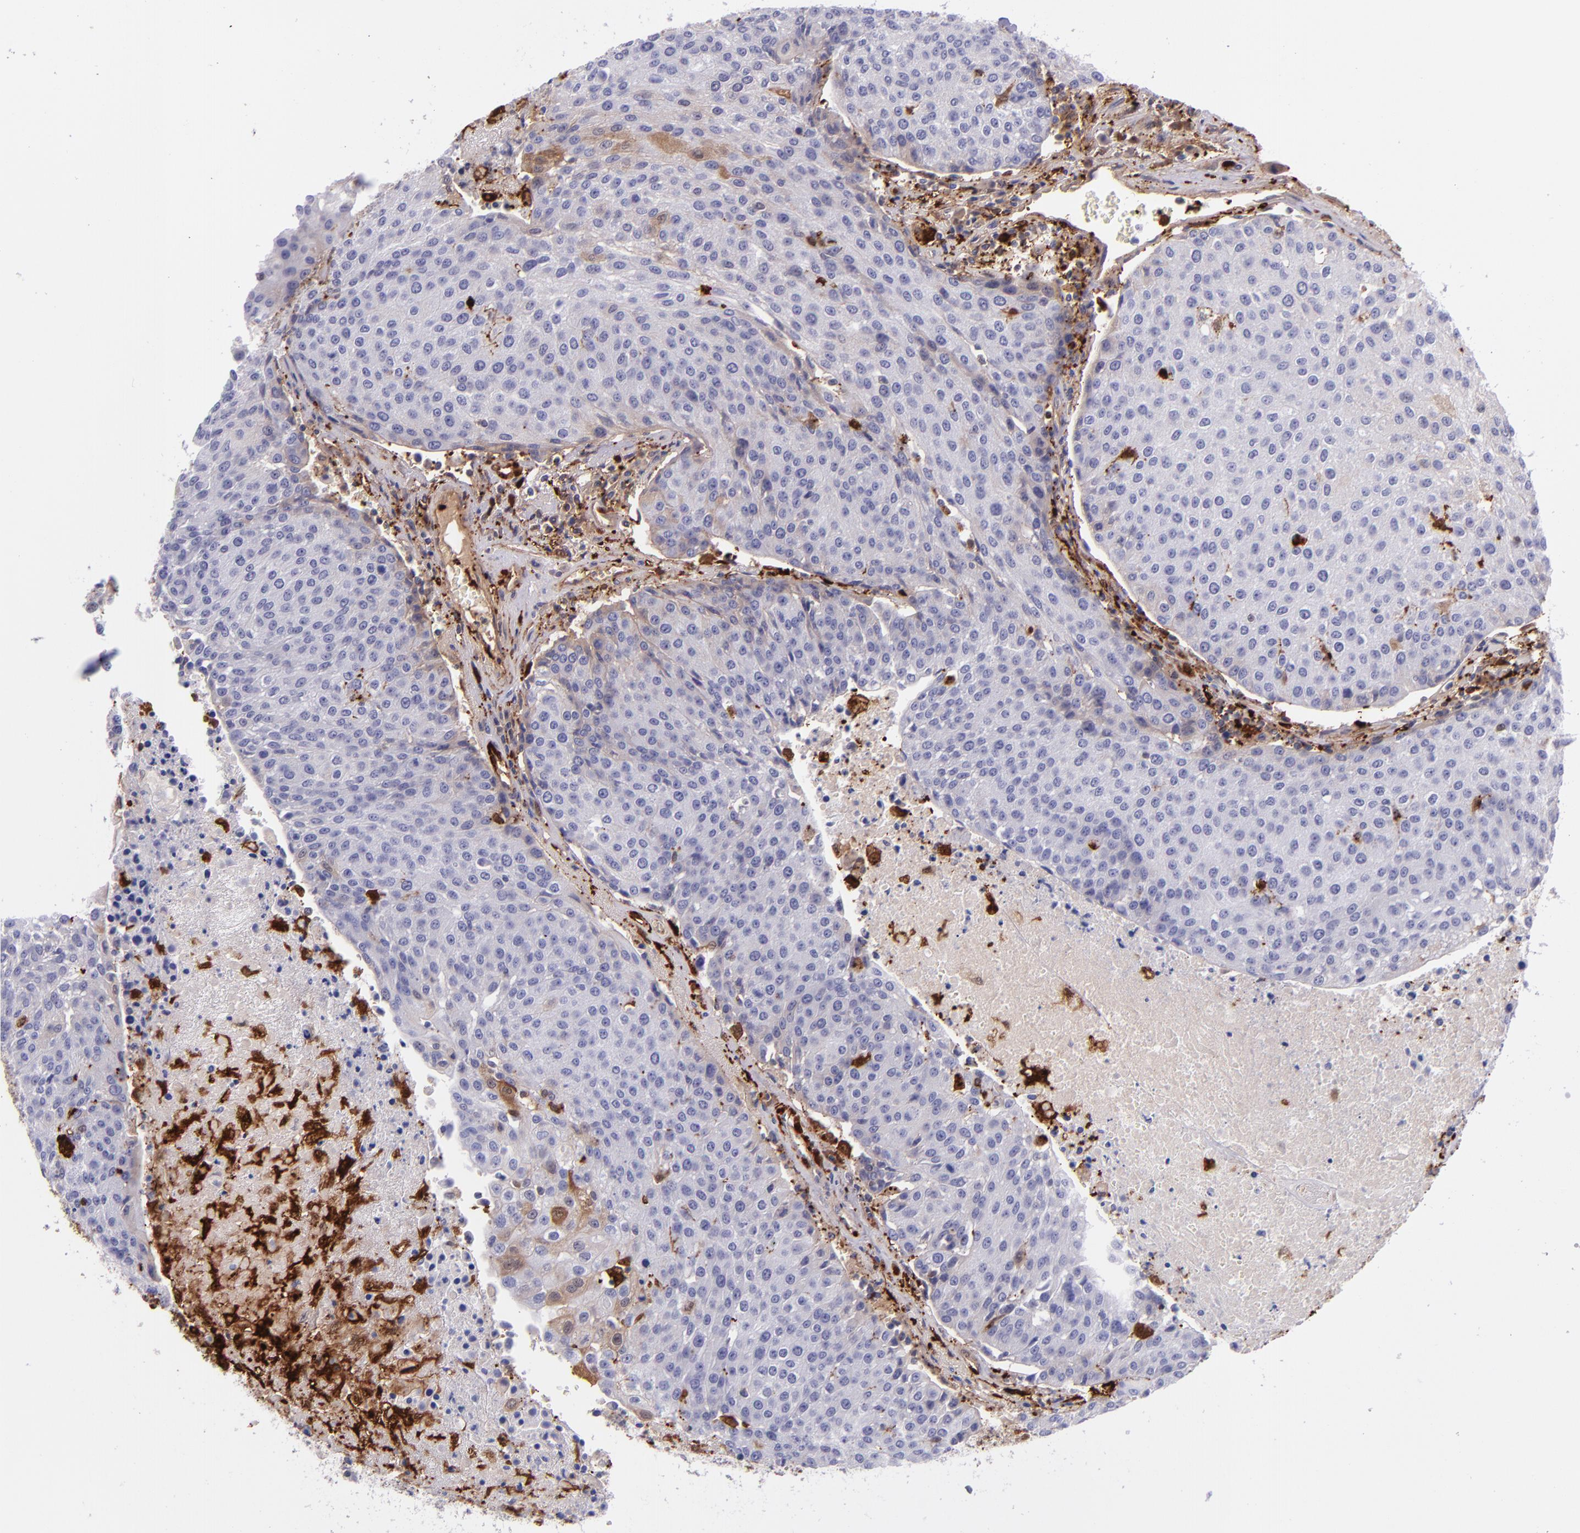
{"staining": {"intensity": "moderate", "quantity": "<25%", "location": "cytoplasmic/membranous,nuclear"}, "tissue": "urothelial cancer", "cell_type": "Tumor cells", "image_type": "cancer", "snomed": [{"axis": "morphology", "description": "Urothelial carcinoma, High grade"}, {"axis": "topography", "description": "Urinary bladder"}], "caption": "This image demonstrates IHC staining of human urothelial carcinoma (high-grade), with low moderate cytoplasmic/membranous and nuclear expression in about <25% of tumor cells.", "gene": "LGALS1", "patient": {"sex": "female", "age": 85}}